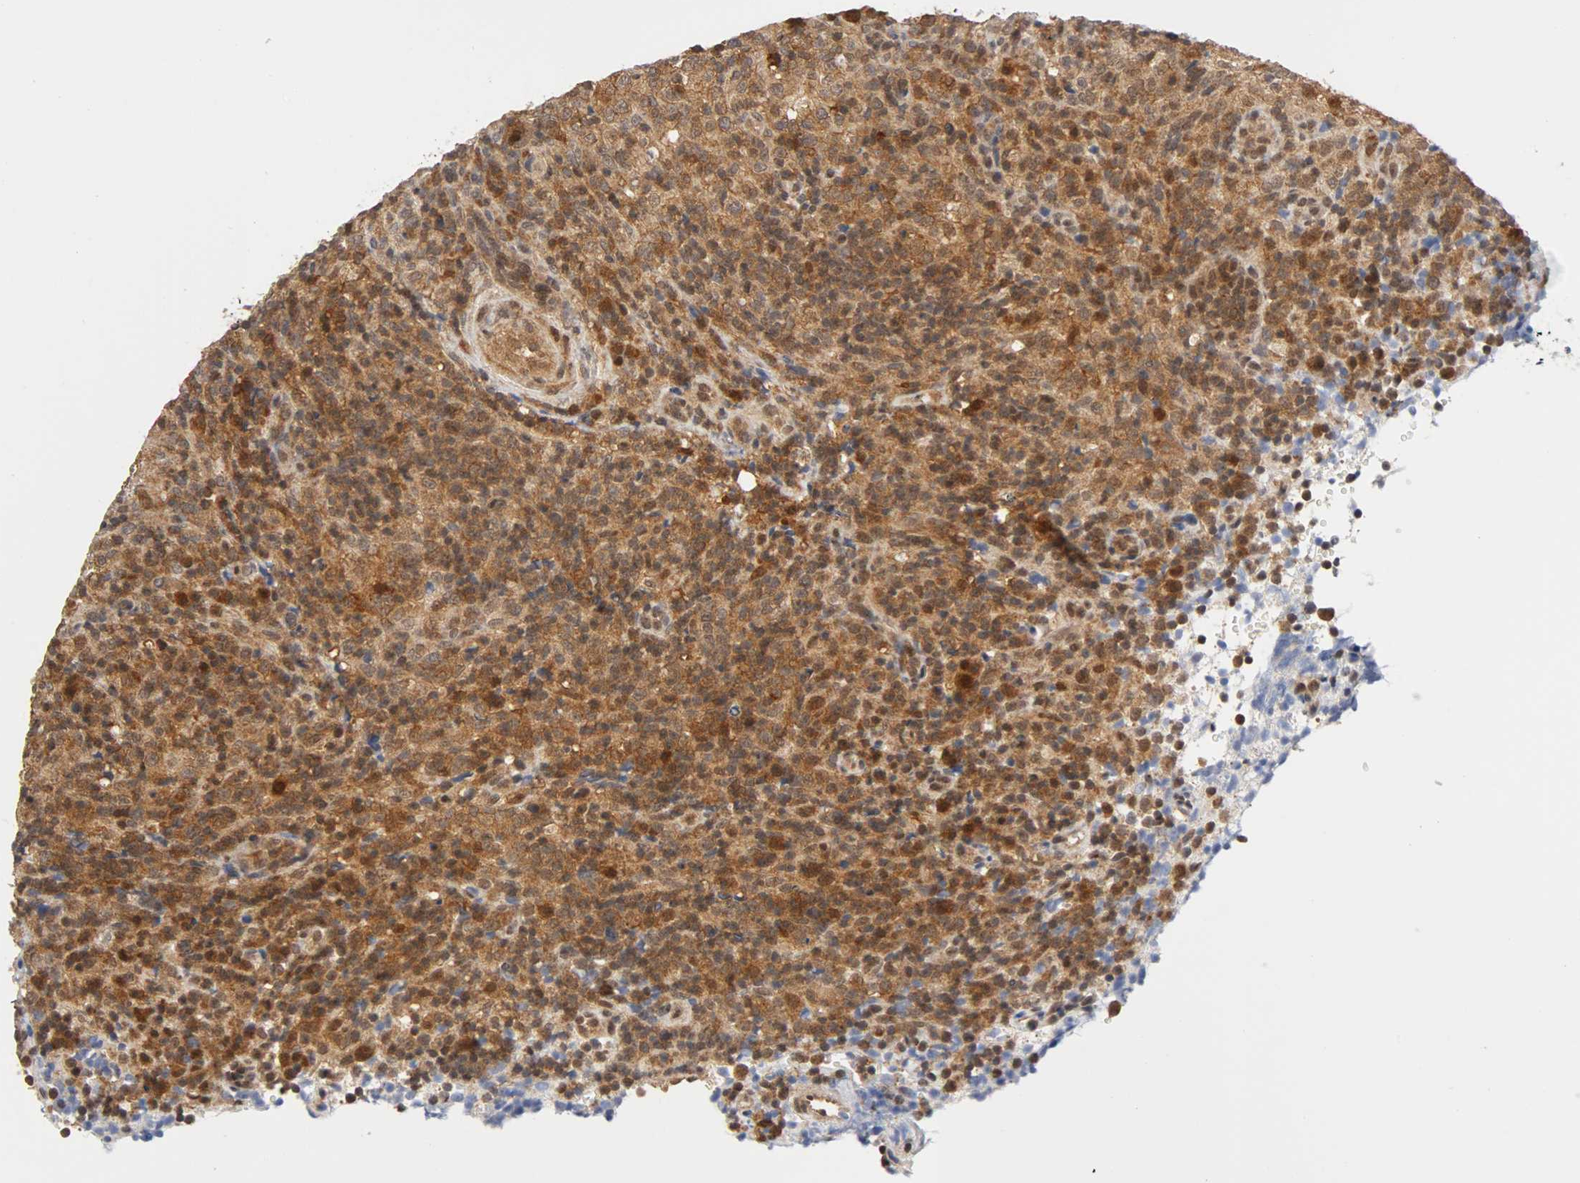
{"staining": {"intensity": "strong", "quantity": ">75%", "location": "cytoplasmic/membranous,nuclear"}, "tissue": "lymphoma", "cell_type": "Tumor cells", "image_type": "cancer", "snomed": [{"axis": "morphology", "description": "Malignant lymphoma, non-Hodgkin's type, High grade"}, {"axis": "topography", "description": "Lymph node"}], "caption": "Human lymphoma stained with a protein marker displays strong staining in tumor cells.", "gene": "UBE2M", "patient": {"sex": "female", "age": 76}}